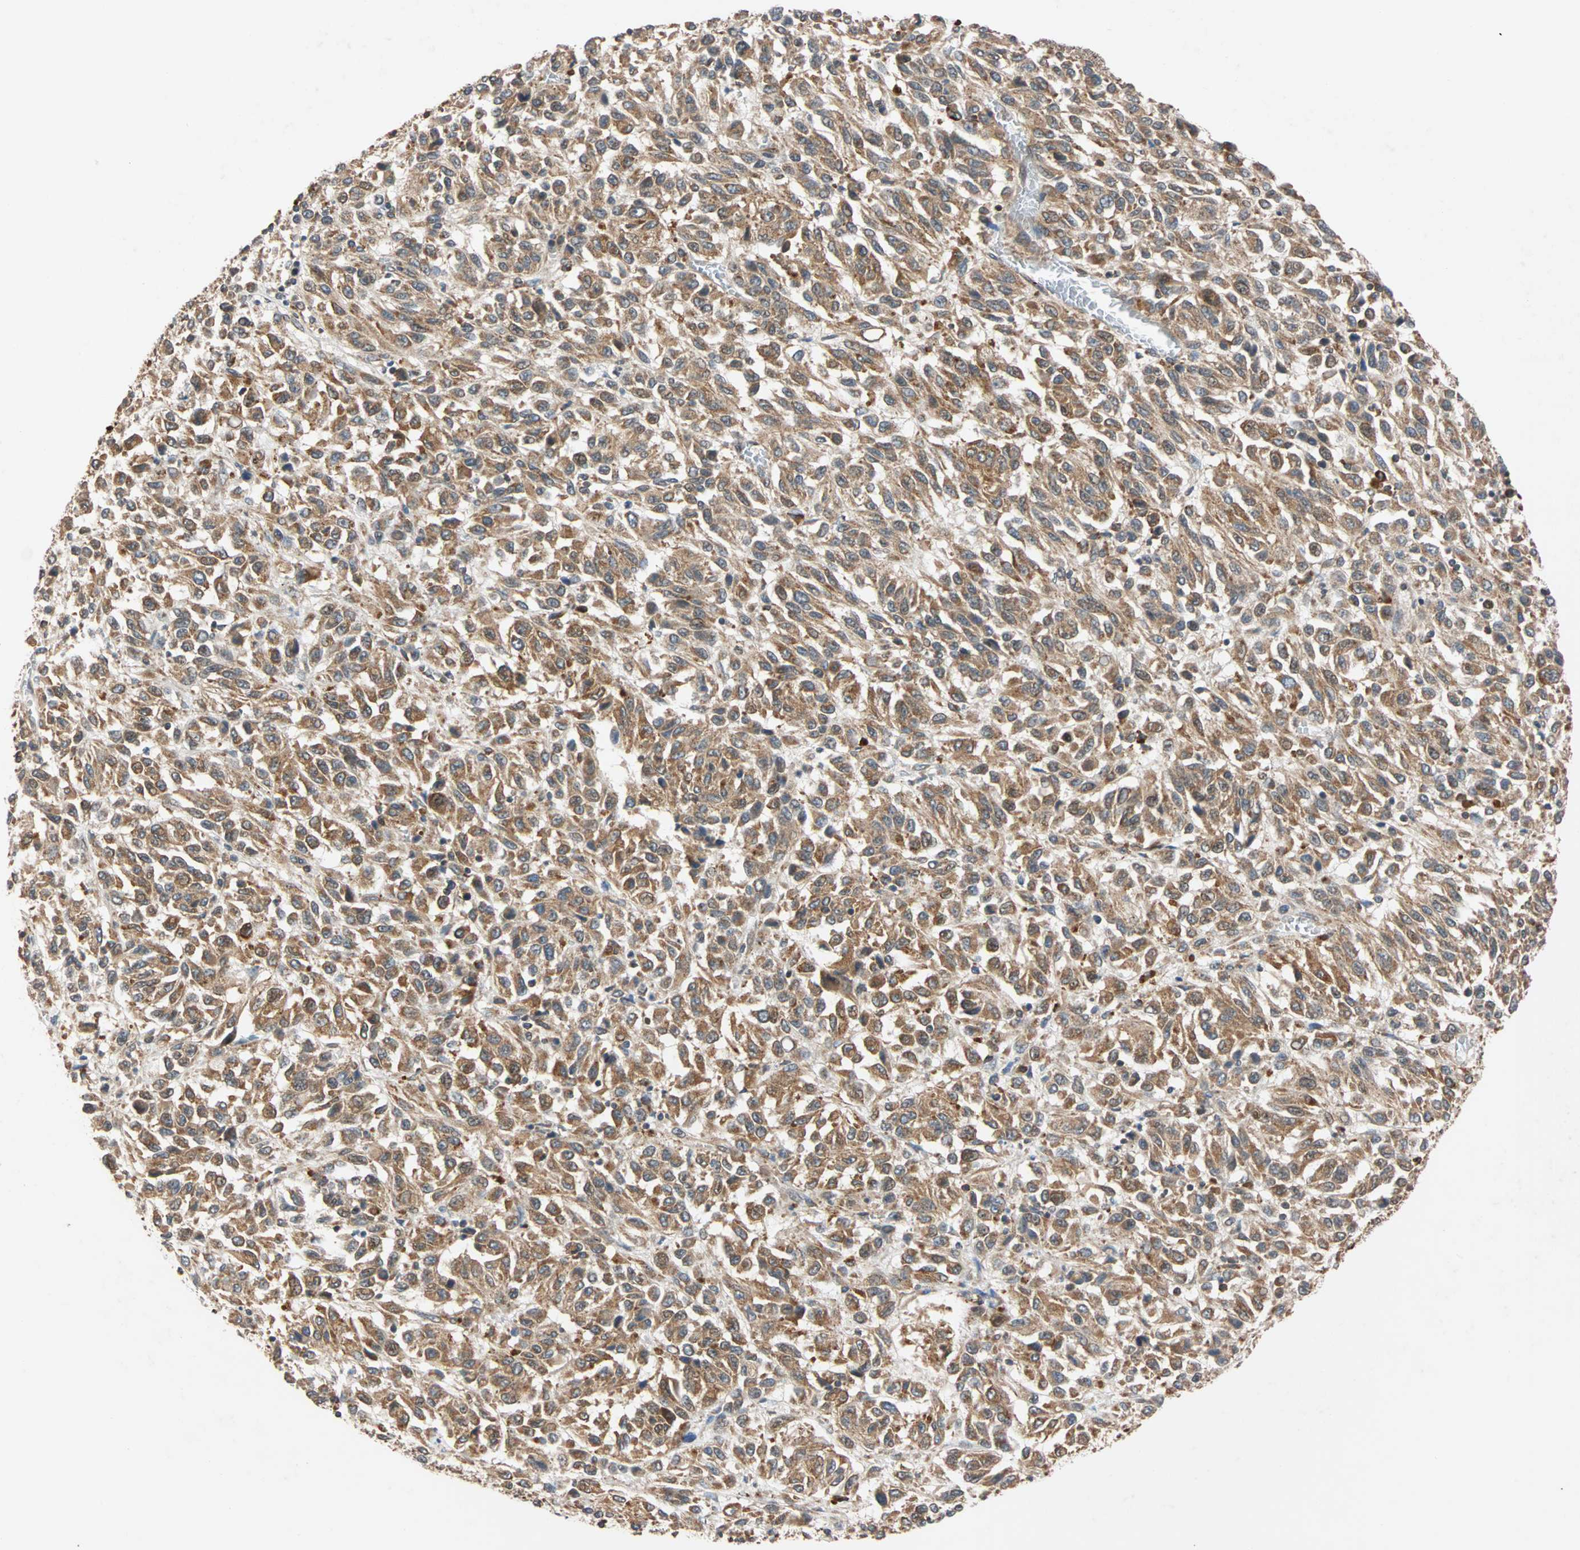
{"staining": {"intensity": "moderate", "quantity": ">75%", "location": "cytoplasmic/membranous"}, "tissue": "melanoma", "cell_type": "Tumor cells", "image_type": "cancer", "snomed": [{"axis": "morphology", "description": "Malignant melanoma, Metastatic site"}, {"axis": "topography", "description": "Lung"}], "caption": "This image reveals immunohistochemistry staining of human malignant melanoma (metastatic site), with medium moderate cytoplasmic/membranous expression in approximately >75% of tumor cells.", "gene": "AUP1", "patient": {"sex": "male", "age": 64}}